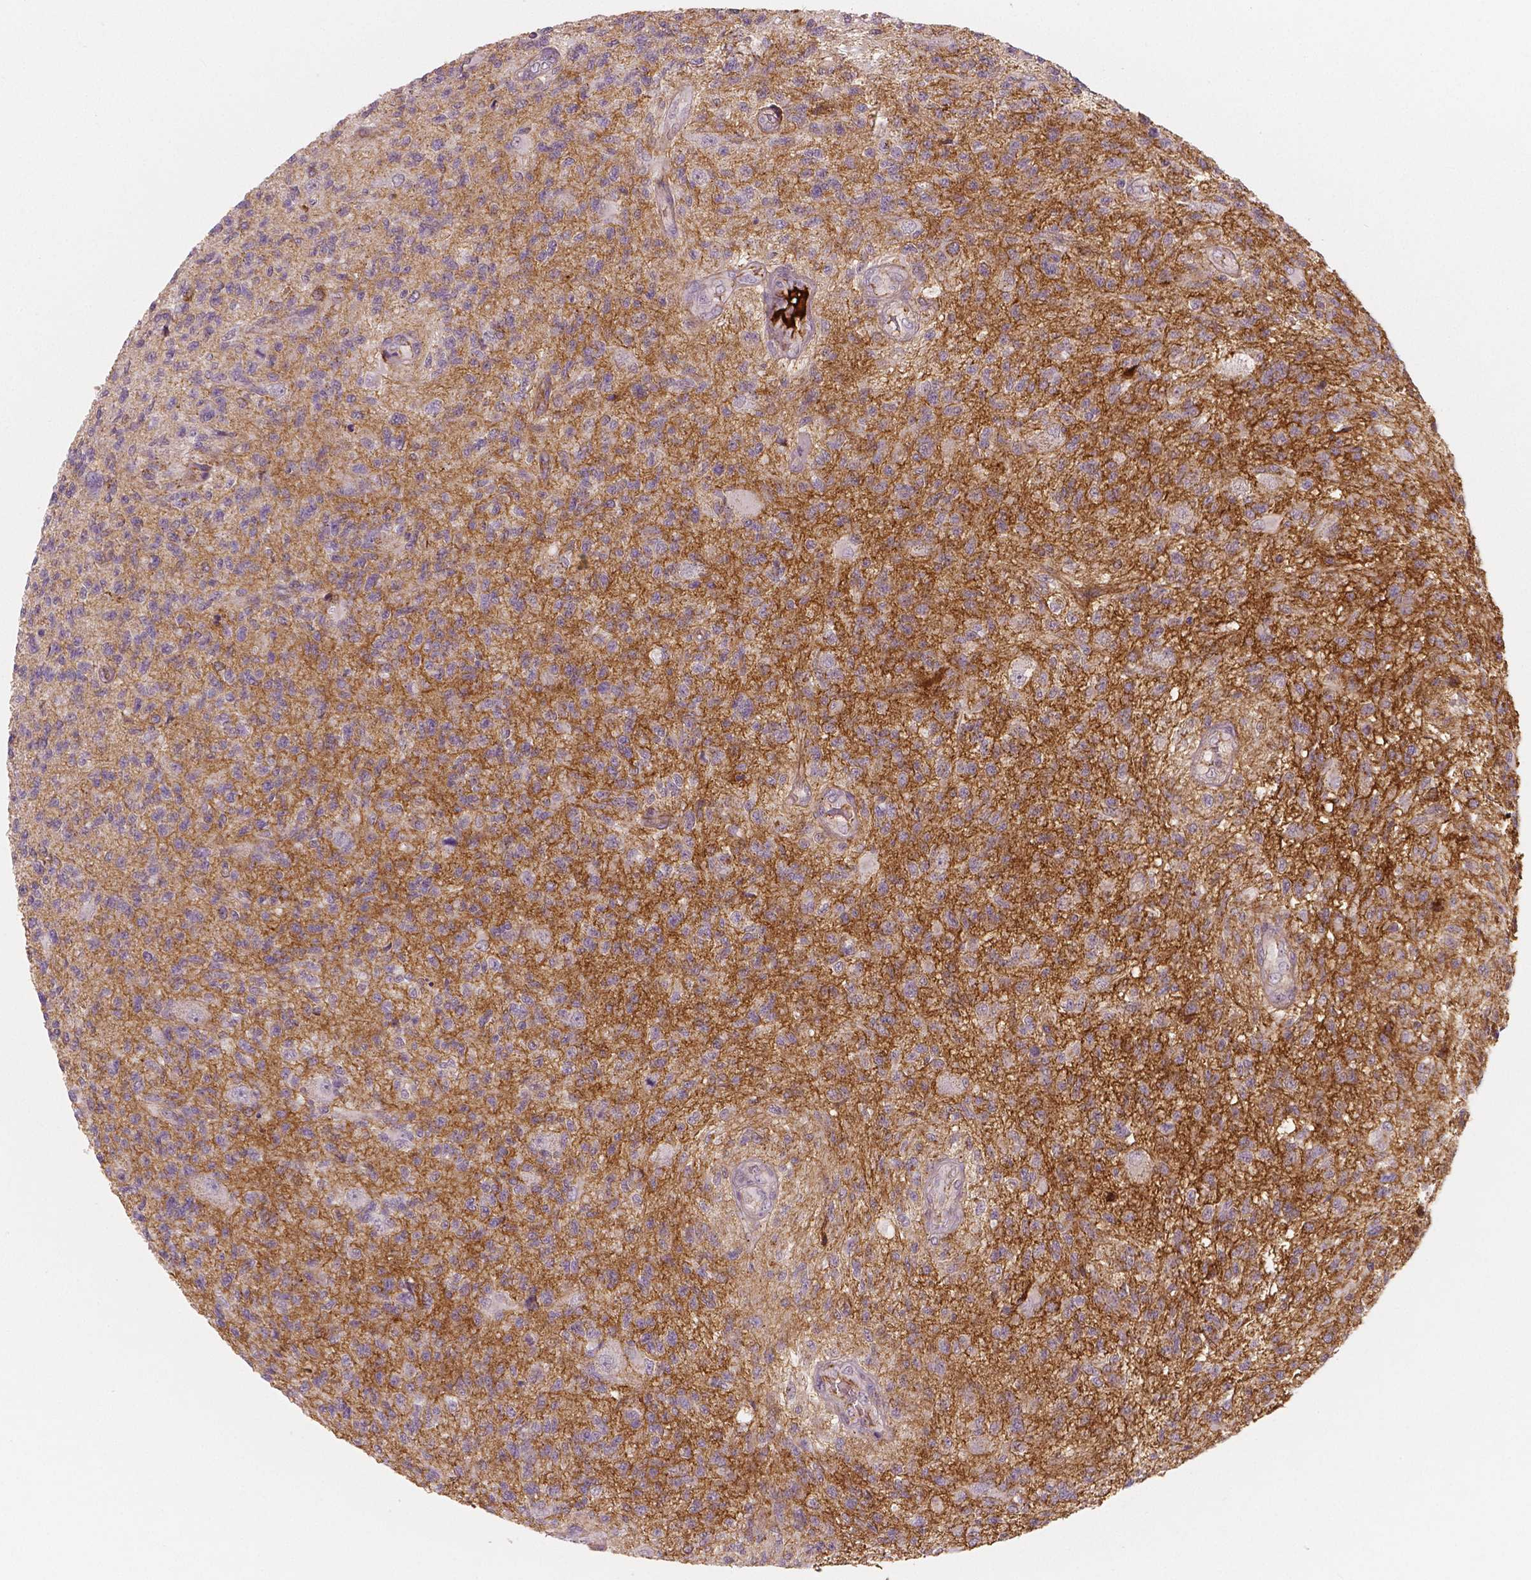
{"staining": {"intensity": "negative", "quantity": "none", "location": "none"}, "tissue": "glioma", "cell_type": "Tumor cells", "image_type": "cancer", "snomed": [{"axis": "morphology", "description": "Glioma, malignant, High grade"}, {"axis": "topography", "description": "Brain"}], "caption": "This is an IHC image of glioma. There is no positivity in tumor cells.", "gene": "APOA4", "patient": {"sex": "male", "age": 56}}